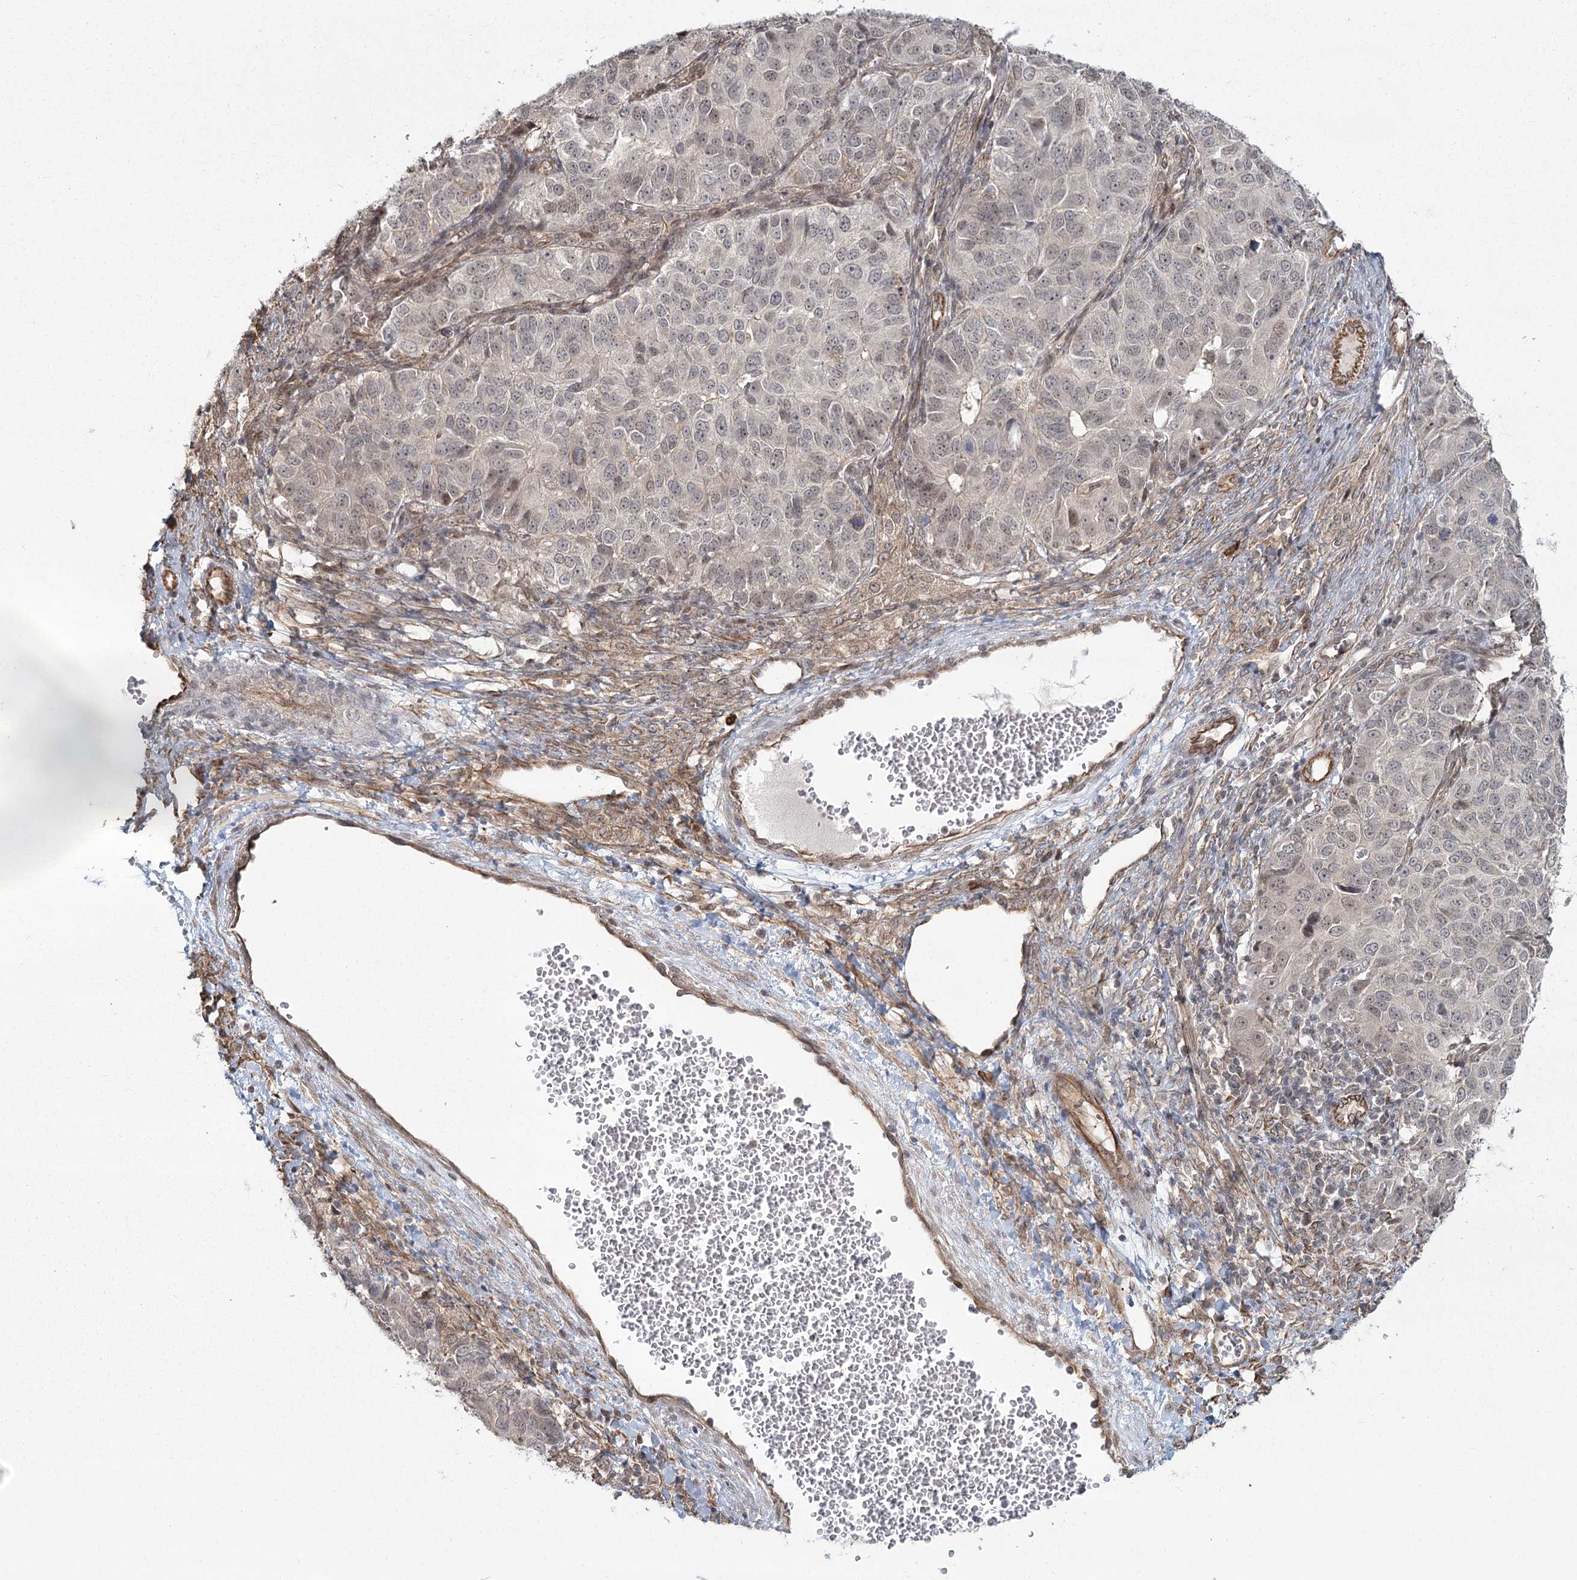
{"staining": {"intensity": "weak", "quantity": "25%-75%", "location": "nuclear"}, "tissue": "ovarian cancer", "cell_type": "Tumor cells", "image_type": "cancer", "snomed": [{"axis": "morphology", "description": "Carcinoma, endometroid"}, {"axis": "topography", "description": "Ovary"}], "caption": "This image demonstrates immunohistochemistry staining of human ovarian cancer, with low weak nuclear expression in about 25%-75% of tumor cells.", "gene": "AP2M1", "patient": {"sex": "female", "age": 51}}